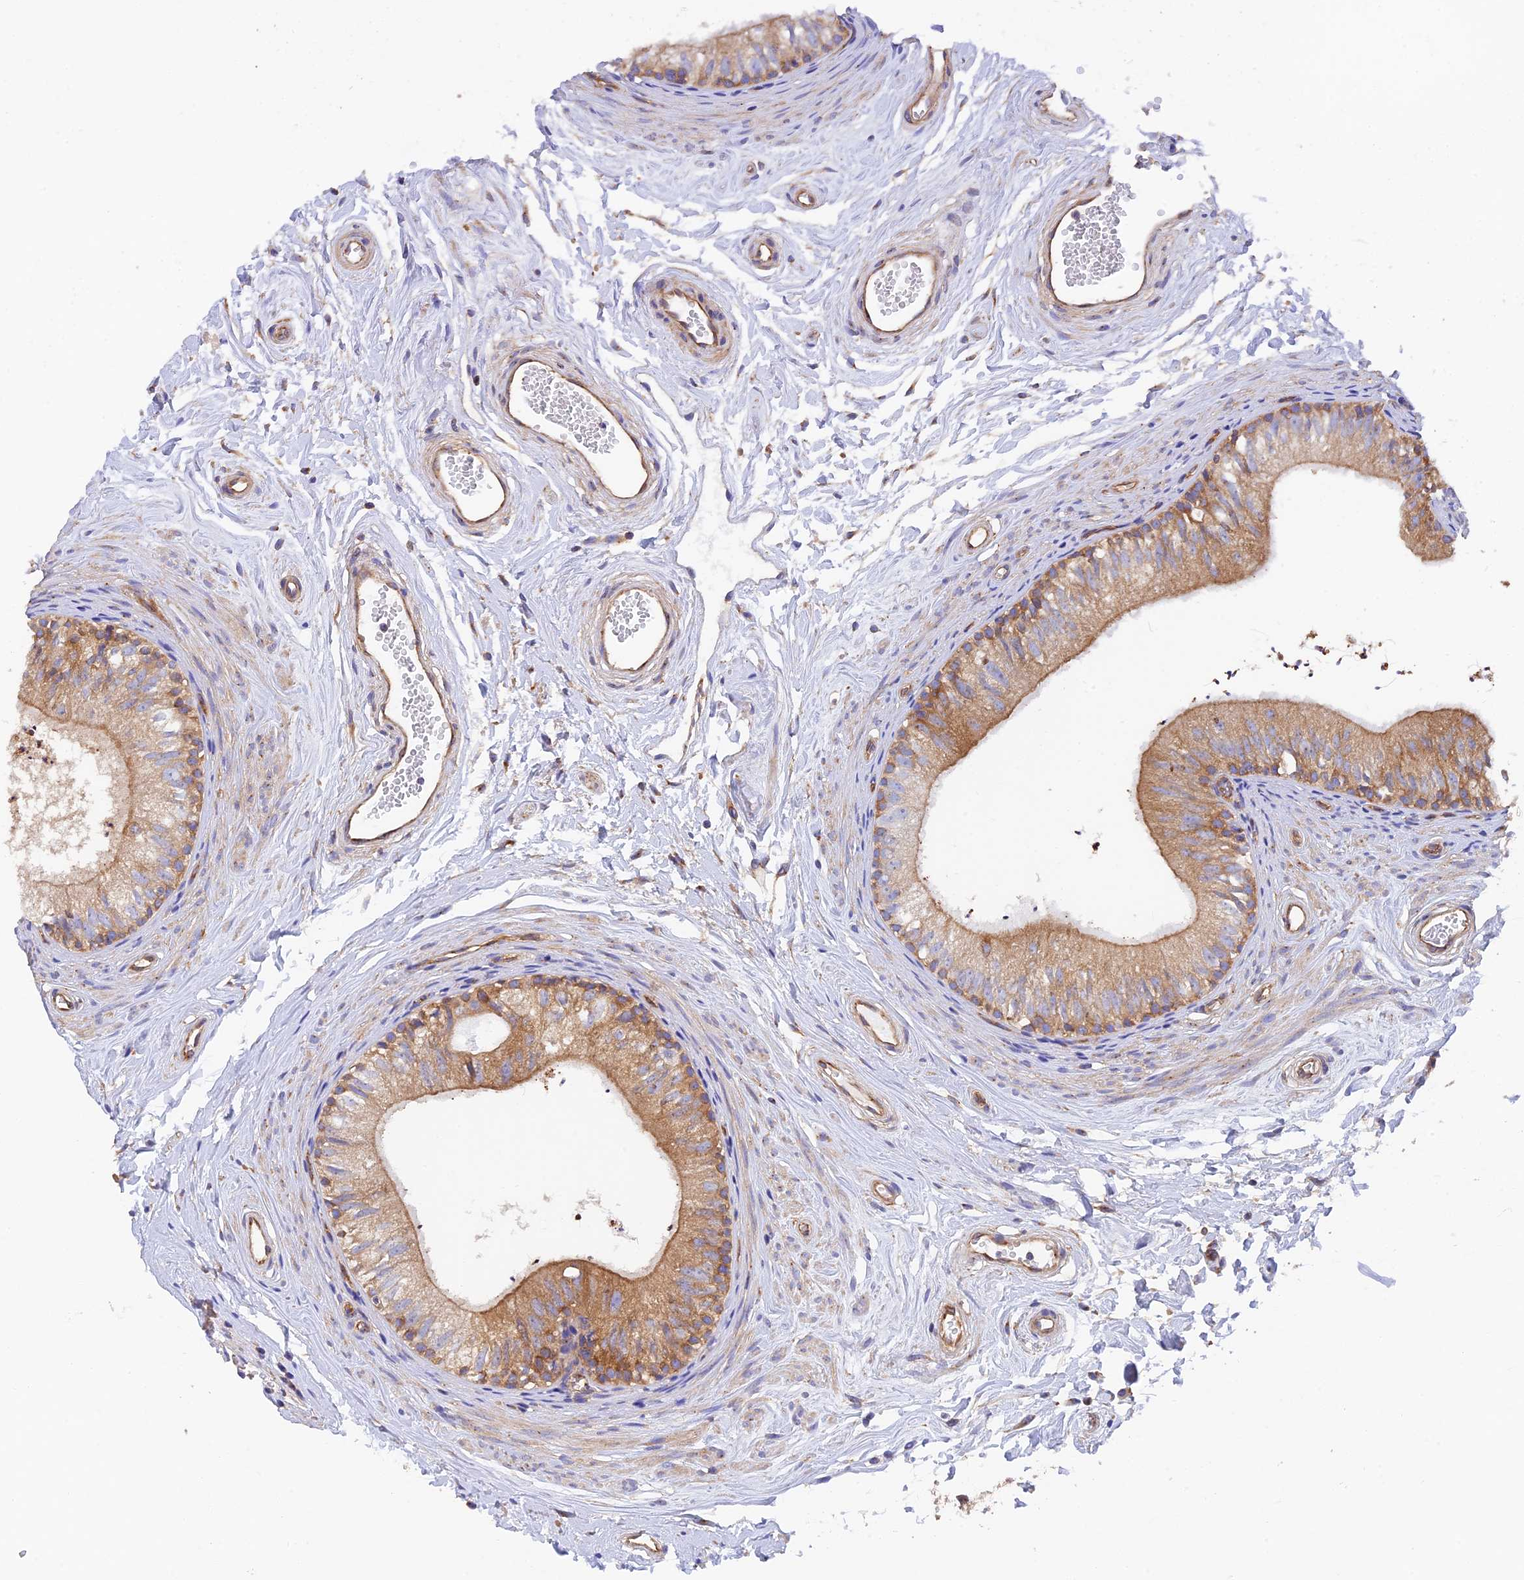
{"staining": {"intensity": "moderate", "quantity": ">75%", "location": "cytoplasmic/membranous"}, "tissue": "epididymis", "cell_type": "Glandular cells", "image_type": "normal", "snomed": [{"axis": "morphology", "description": "Normal tissue, NOS"}, {"axis": "topography", "description": "Epididymis"}], "caption": "Immunohistochemical staining of normal human epididymis shows moderate cytoplasmic/membranous protein positivity in approximately >75% of glandular cells.", "gene": "DCTN2", "patient": {"sex": "male", "age": 56}}